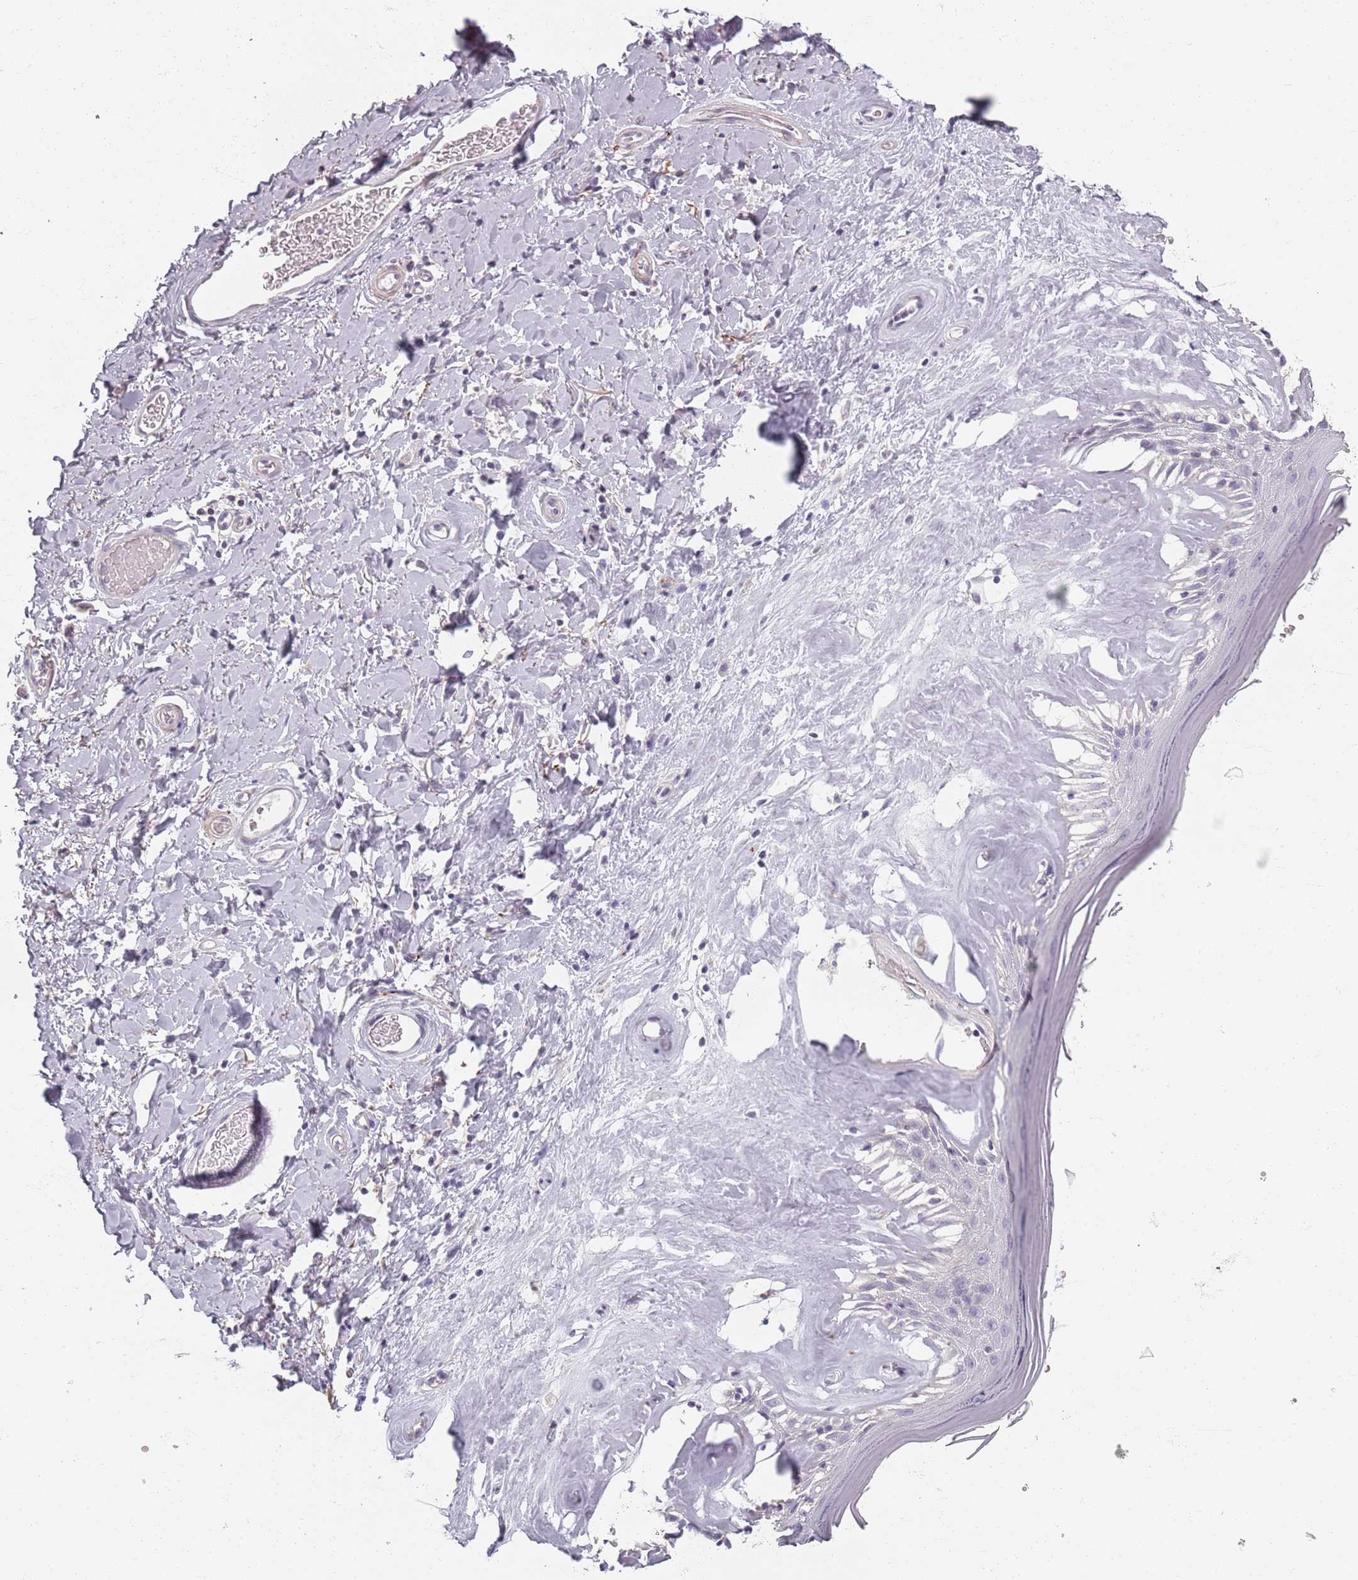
{"staining": {"intensity": "negative", "quantity": "none", "location": "none"}, "tissue": "skin", "cell_type": "Epidermal cells", "image_type": "normal", "snomed": [{"axis": "morphology", "description": "Normal tissue, NOS"}, {"axis": "morphology", "description": "Inflammation, NOS"}, {"axis": "topography", "description": "Vulva"}], "caption": "Epidermal cells show no significant protein positivity in normal skin.", "gene": "SYNGR3", "patient": {"sex": "female", "age": 86}}